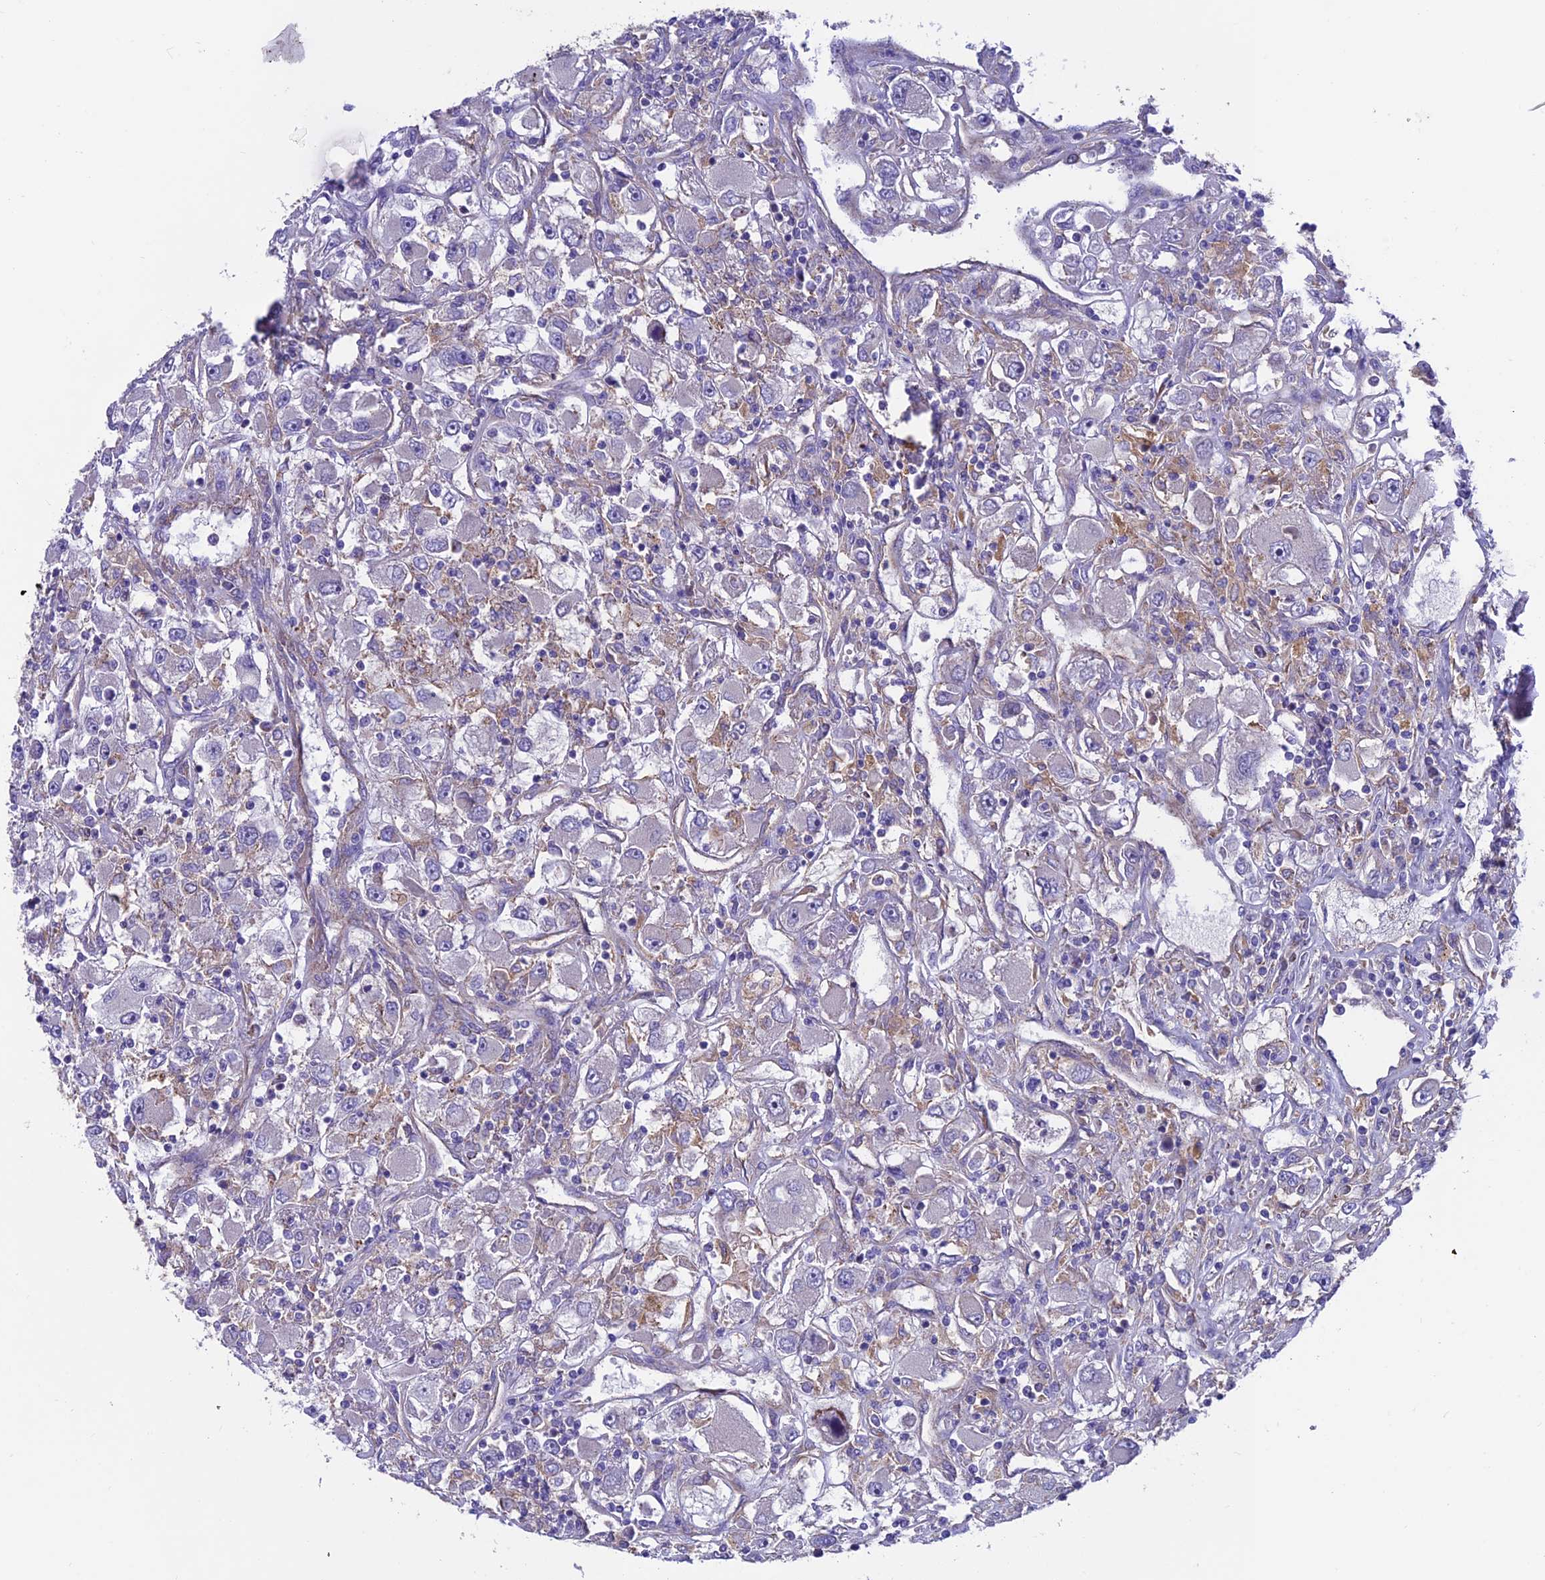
{"staining": {"intensity": "negative", "quantity": "none", "location": "none"}, "tissue": "renal cancer", "cell_type": "Tumor cells", "image_type": "cancer", "snomed": [{"axis": "morphology", "description": "Adenocarcinoma, NOS"}, {"axis": "topography", "description": "Kidney"}], "caption": "Renal adenocarcinoma was stained to show a protein in brown. There is no significant staining in tumor cells.", "gene": "VPS16", "patient": {"sex": "female", "age": 52}}